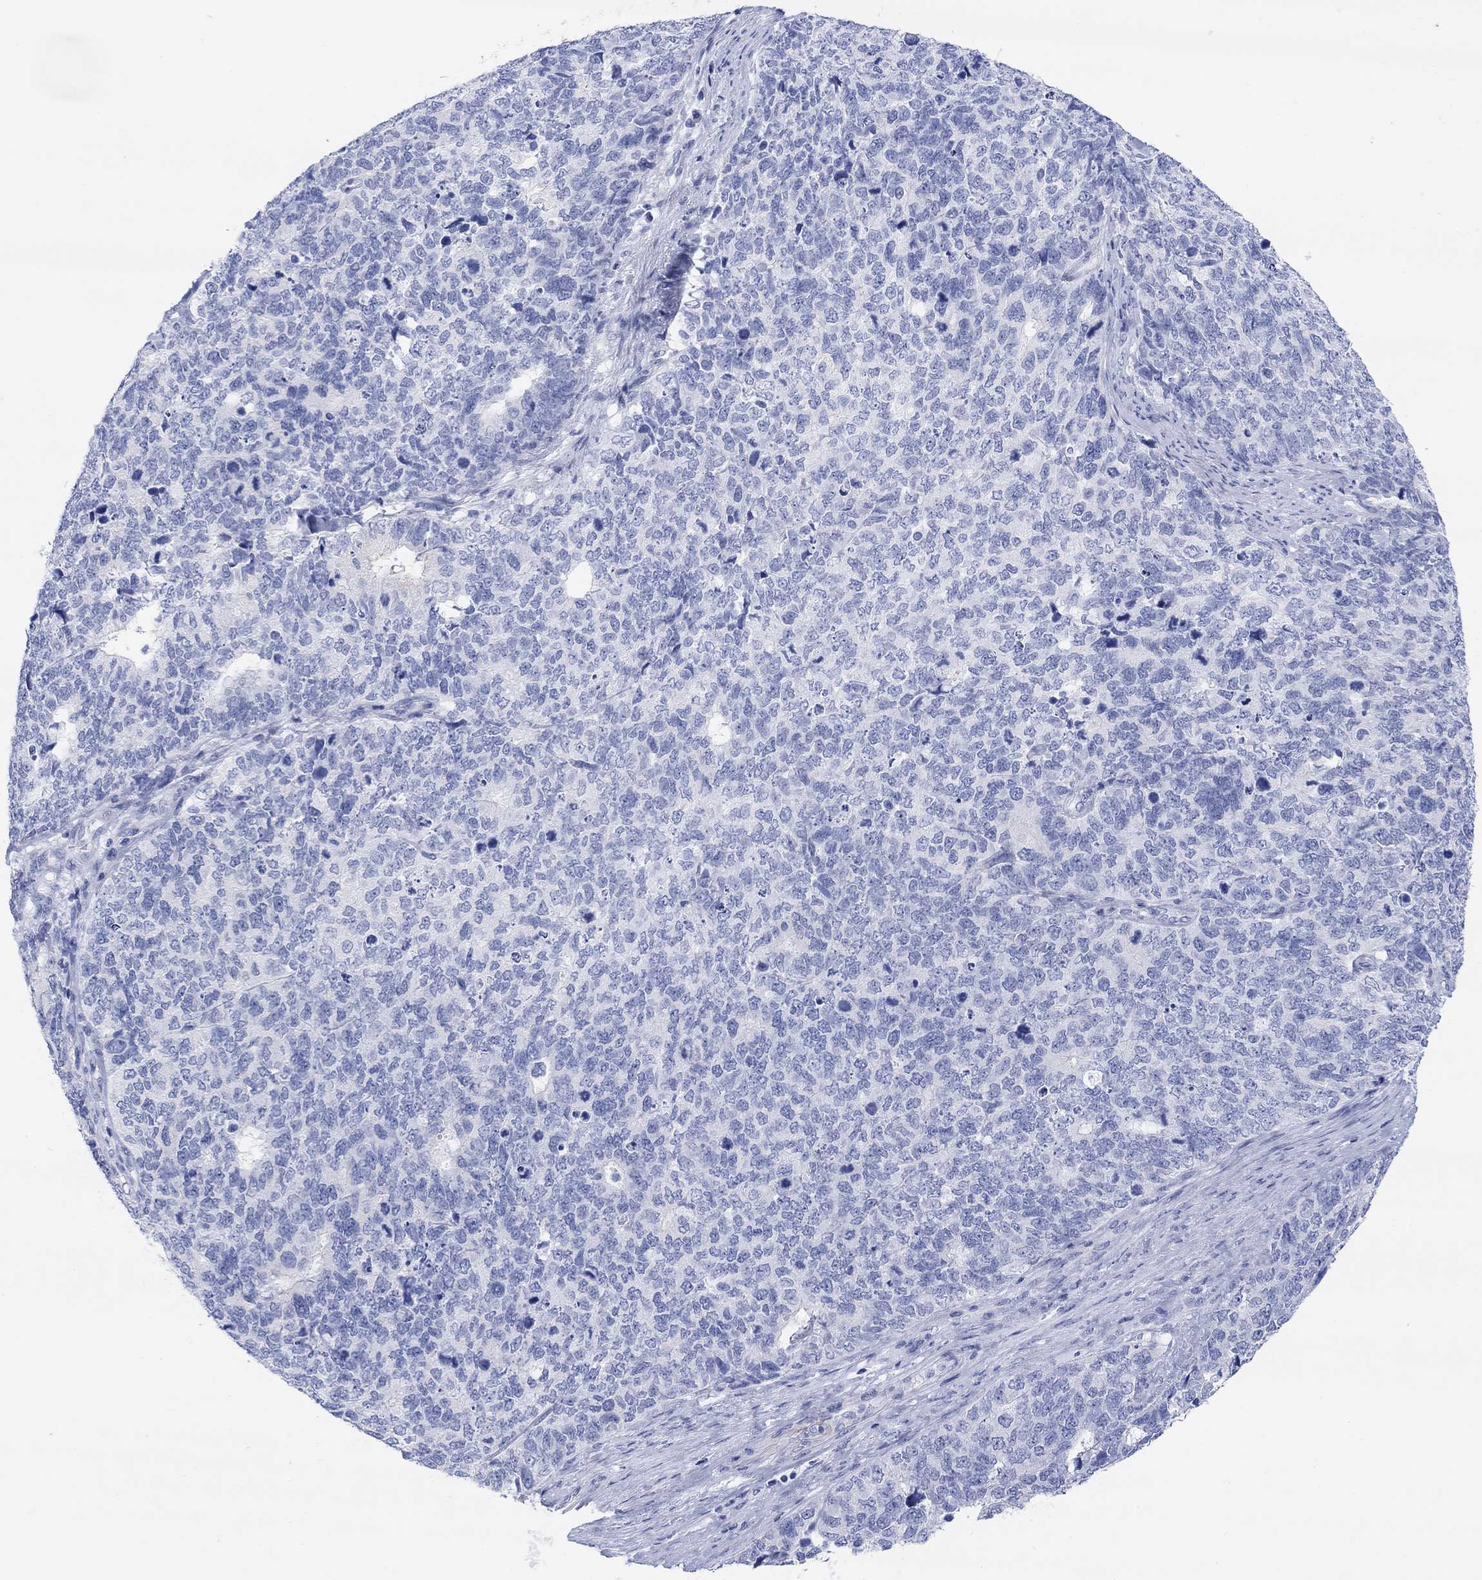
{"staining": {"intensity": "negative", "quantity": "none", "location": "none"}, "tissue": "cervical cancer", "cell_type": "Tumor cells", "image_type": "cancer", "snomed": [{"axis": "morphology", "description": "Squamous cell carcinoma, NOS"}, {"axis": "topography", "description": "Cervix"}], "caption": "Cervical cancer stained for a protein using IHC shows no expression tumor cells.", "gene": "XIRP2", "patient": {"sex": "female", "age": 63}}